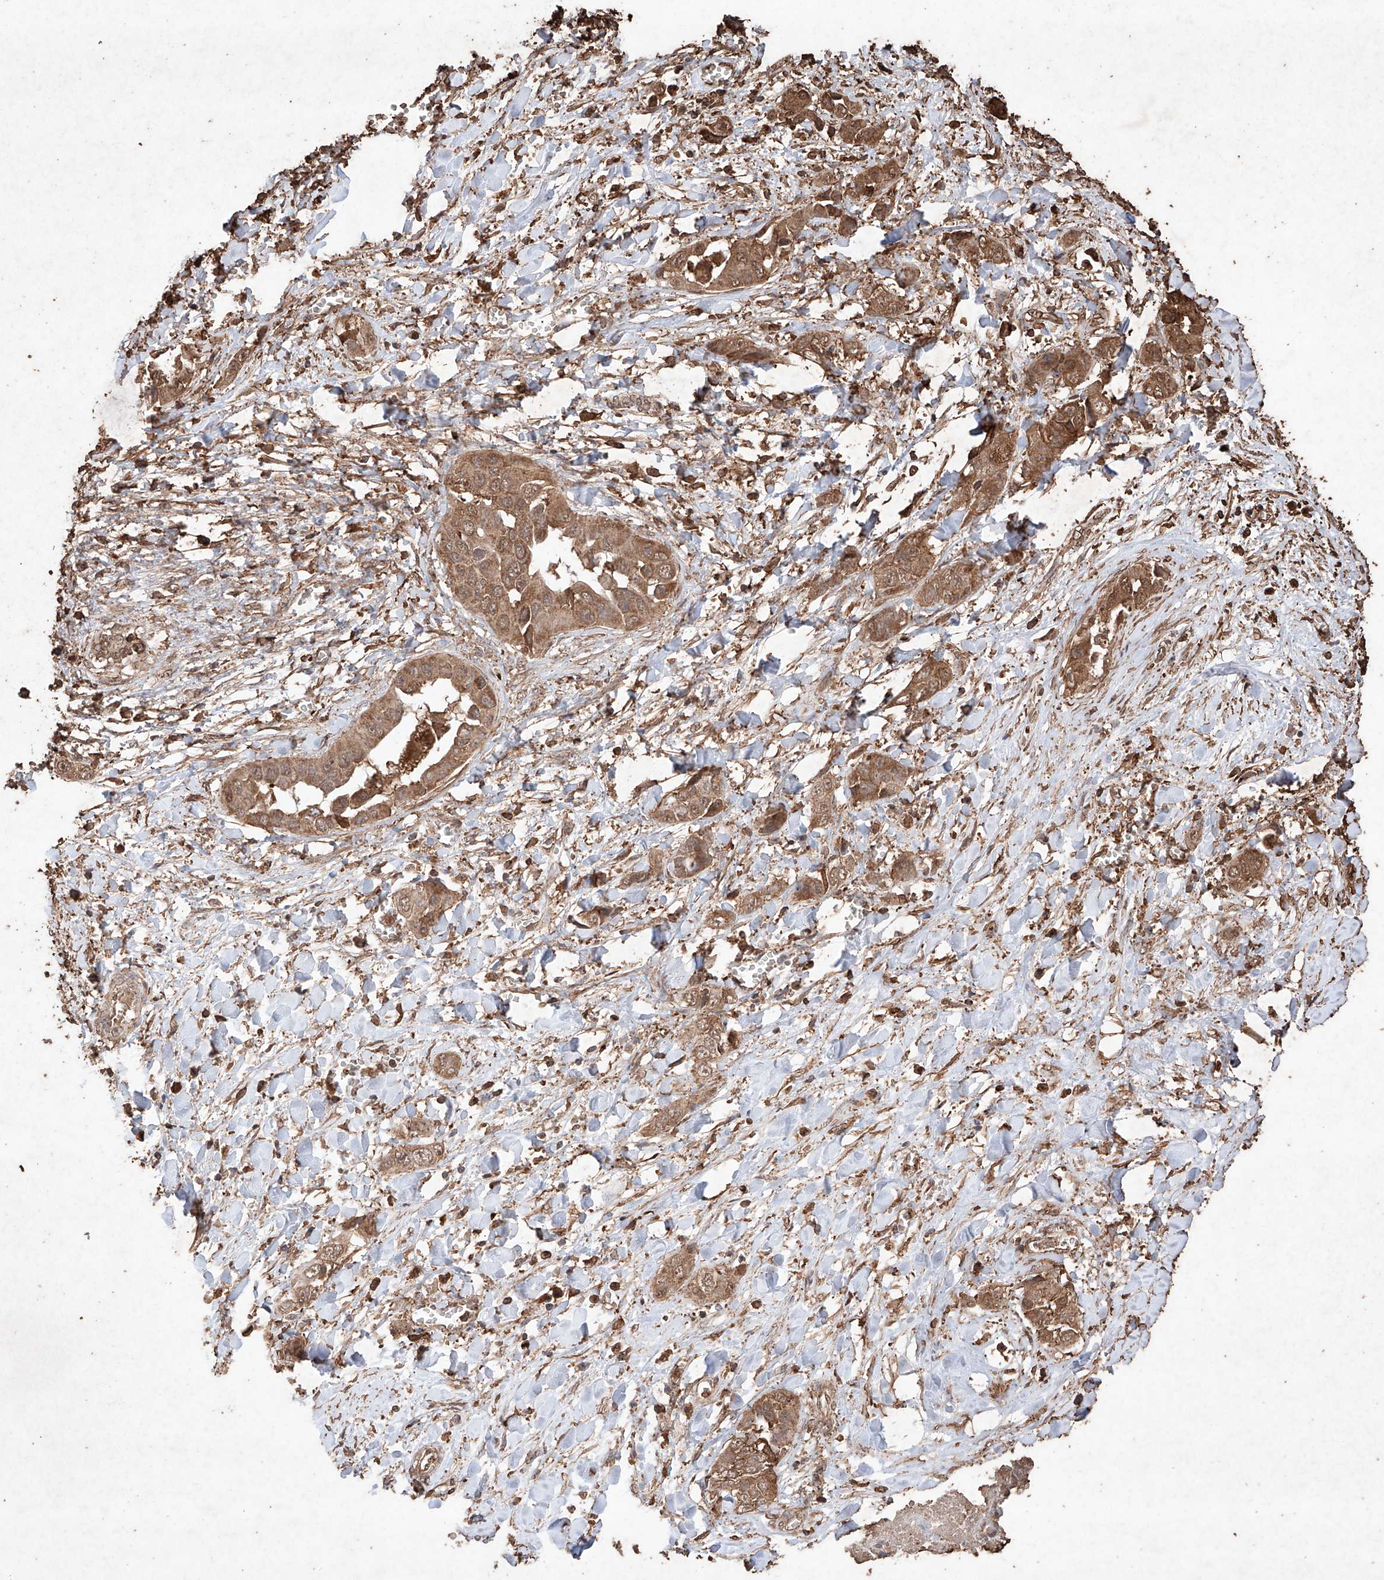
{"staining": {"intensity": "moderate", "quantity": ">75%", "location": "cytoplasmic/membranous"}, "tissue": "liver cancer", "cell_type": "Tumor cells", "image_type": "cancer", "snomed": [{"axis": "morphology", "description": "Cholangiocarcinoma"}, {"axis": "topography", "description": "Liver"}], "caption": "High-power microscopy captured an immunohistochemistry micrograph of liver cholangiocarcinoma, revealing moderate cytoplasmic/membranous positivity in approximately >75% of tumor cells.", "gene": "M6PR", "patient": {"sex": "female", "age": 52}}